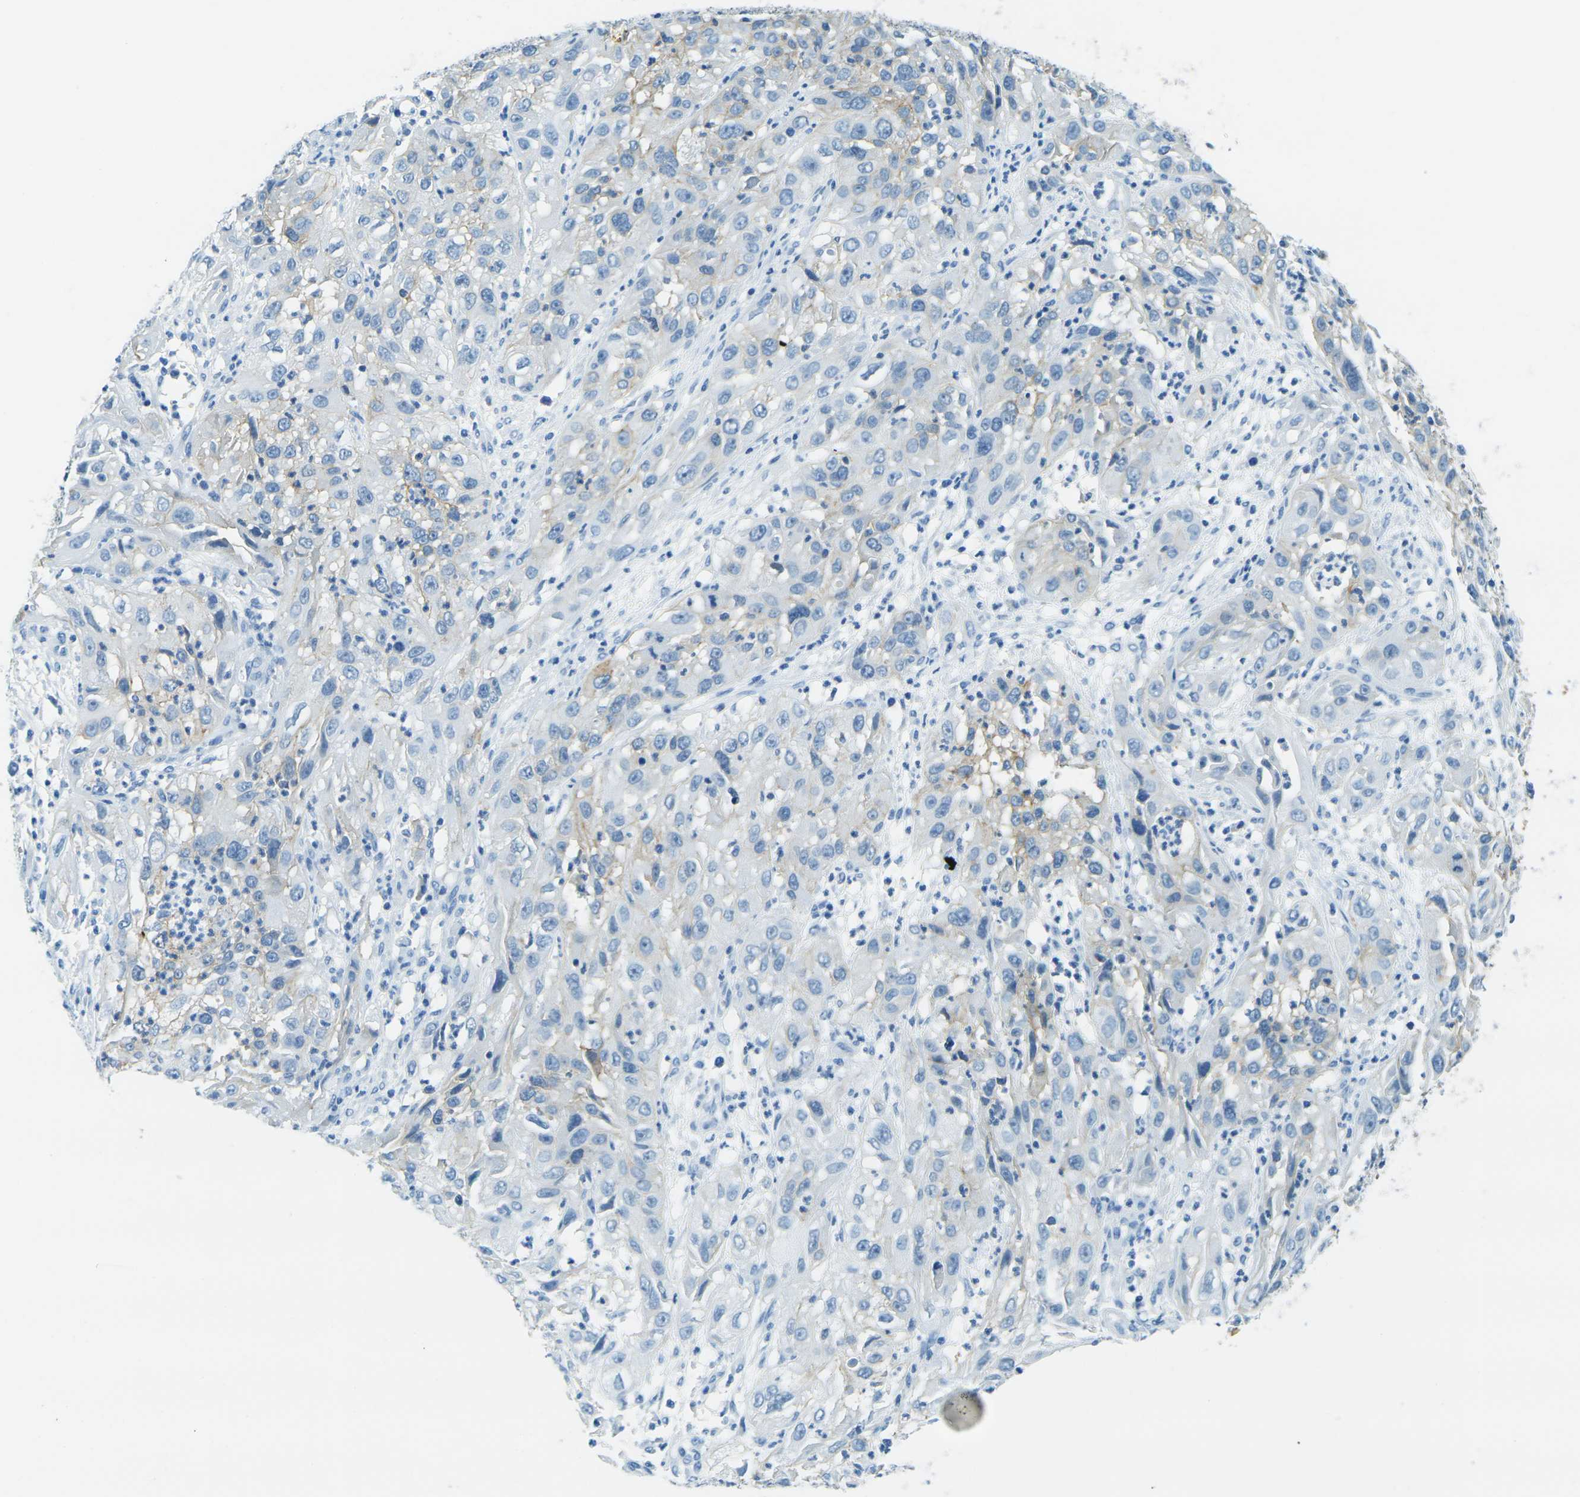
{"staining": {"intensity": "weak", "quantity": "<25%", "location": "cytoplasmic/membranous"}, "tissue": "cervical cancer", "cell_type": "Tumor cells", "image_type": "cancer", "snomed": [{"axis": "morphology", "description": "Squamous cell carcinoma, NOS"}, {"axis": "topography", "description": "Cervix"}], "caption": "Cervical squamous cell carcinoma stained for a protein using IHC shows no staining tumor cells.", "gene": "OCLN", "patient": {"sex": "female", "age": 32}}